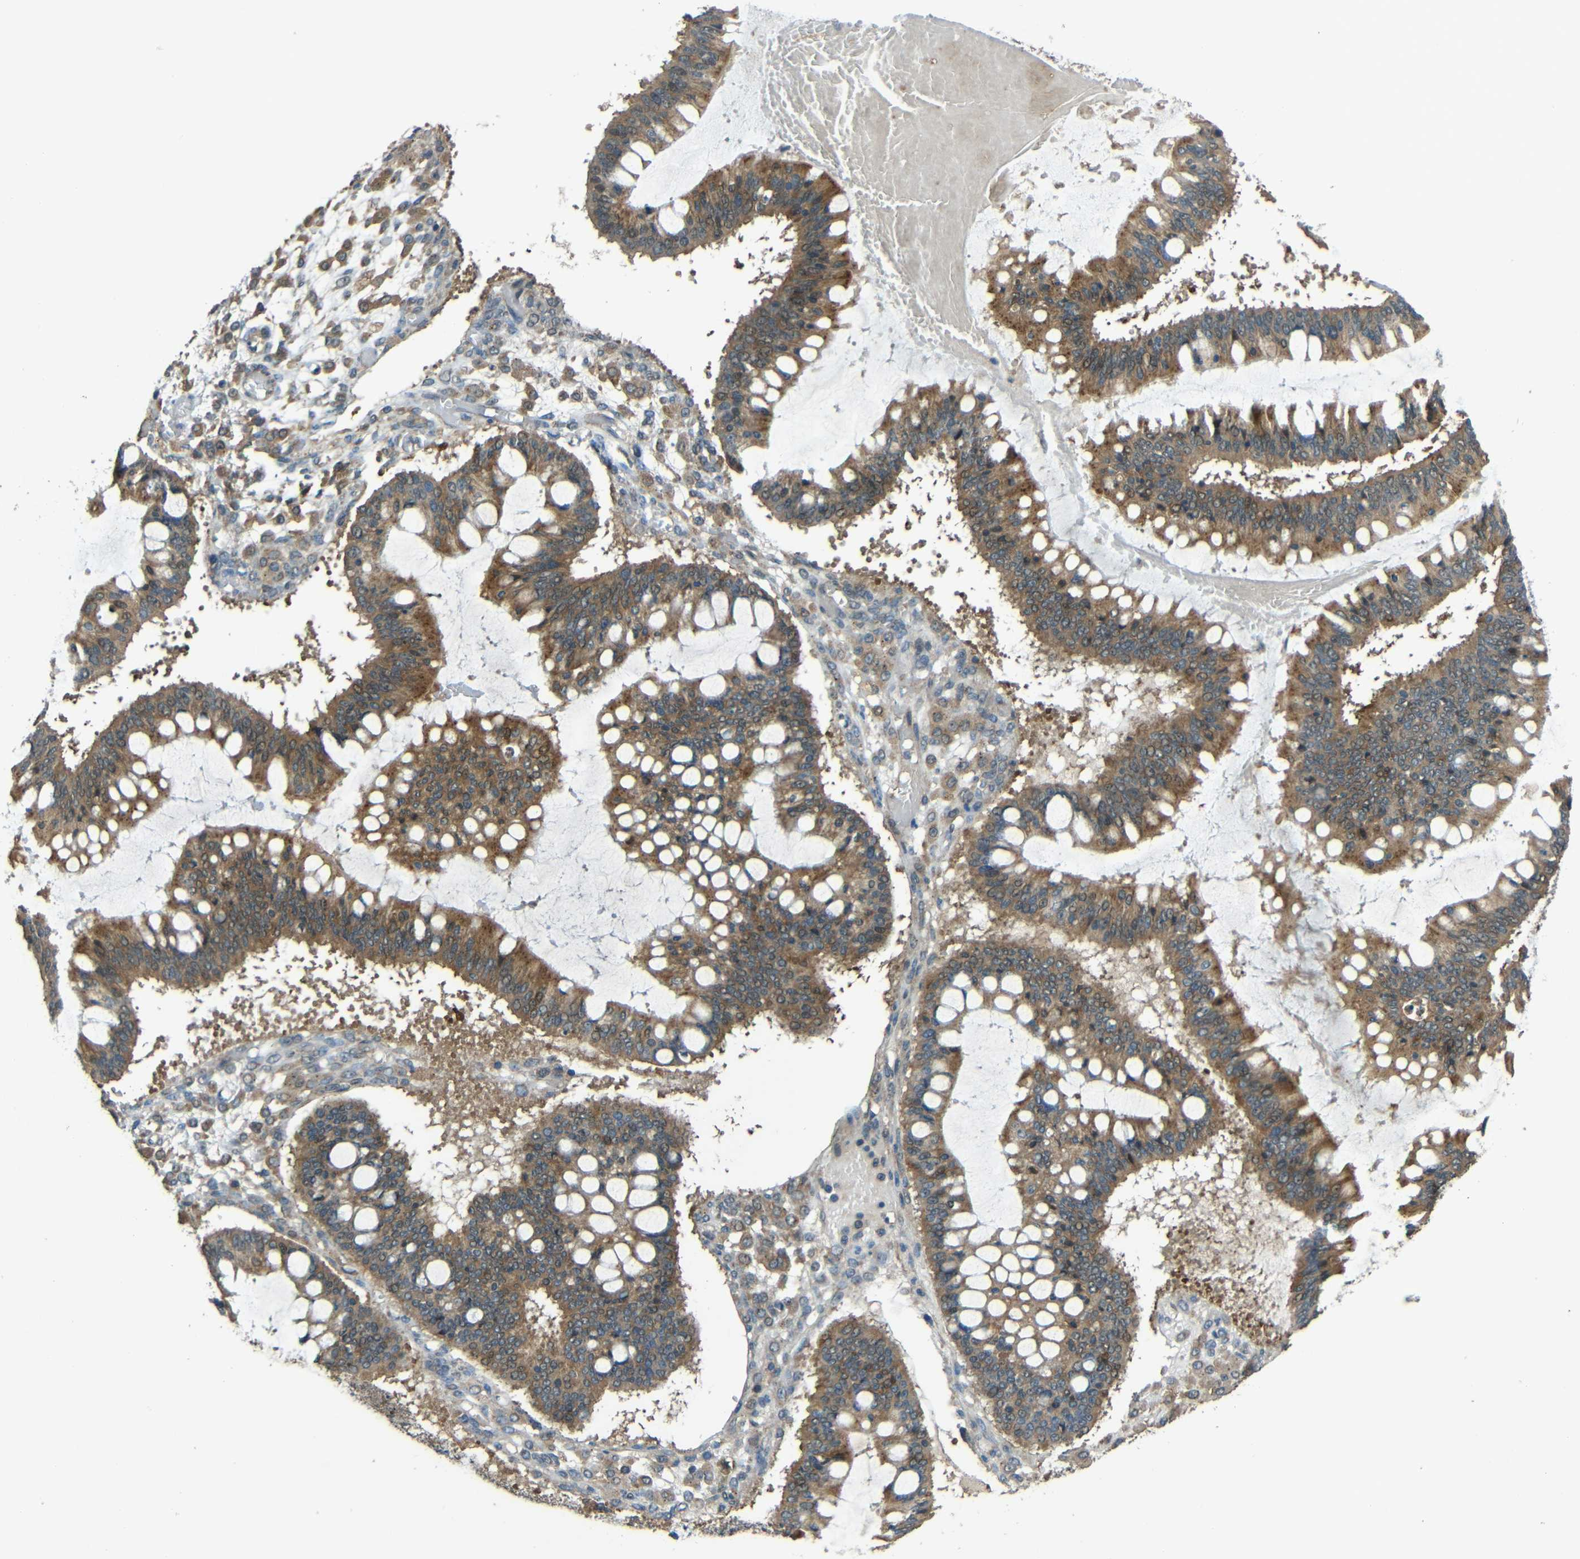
{"staining": {"intensity": "moderate", "quantity": ">75%", "location": "cytoplasmic/membranous"}, "tissue": "ovarian cancer", "cell_type": "Tumor cells", "image_type": "cancer", "snomed": [{"axis": "morphology", "description": "Cystadenocarcinoma, mucinous, NOS"}, {"axis": "topography", "description": "Ovary"}], "caption": "Protein positivity by IHC reveals moderate cytoplasmic/membranous expression in approximately >75% of tumor cells in mucinous cystadenocarcinoma (ovarian). (DAB (3,3'-diaminobenzidine) IHC, brown staining for protein, blue staining for nuclei).", "gene": "ACACA", "patient": {"sex": "female", "age": 73}}